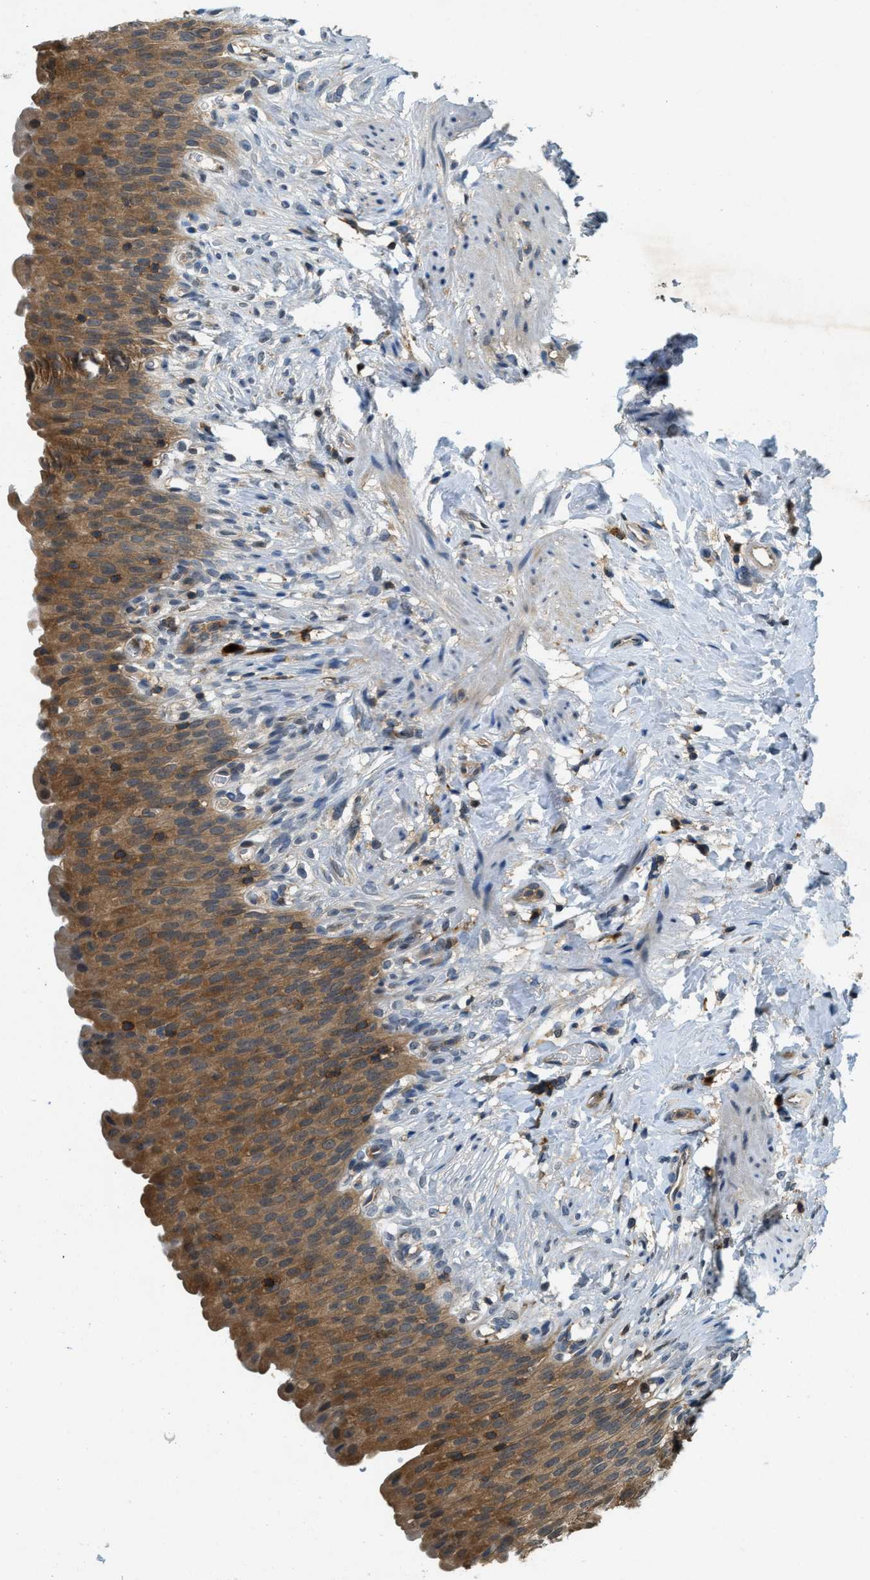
{"staining": {"intensity": "moderate", "quantity": ">75%", "location": "cytoplasmic/membranous"}, "tissue": "urinary bladder", "cell_type": "Urothelial cells", "image_type": "normal", "snomed": [{"axis": "morphology", "description": "Normal tissue, NOS"}, {"axis": "topography", "description": "Urinary bladder"}], "caption": "This is a photomicrograph of immunohistochemistry (IHC) staining of unremarkable urinary bladder, which shows moderate staining in the cytoplasmic/membranous of urothelial cells.", "gene": "GMPPB", "patient": {"sex": "female", "age": 79}}